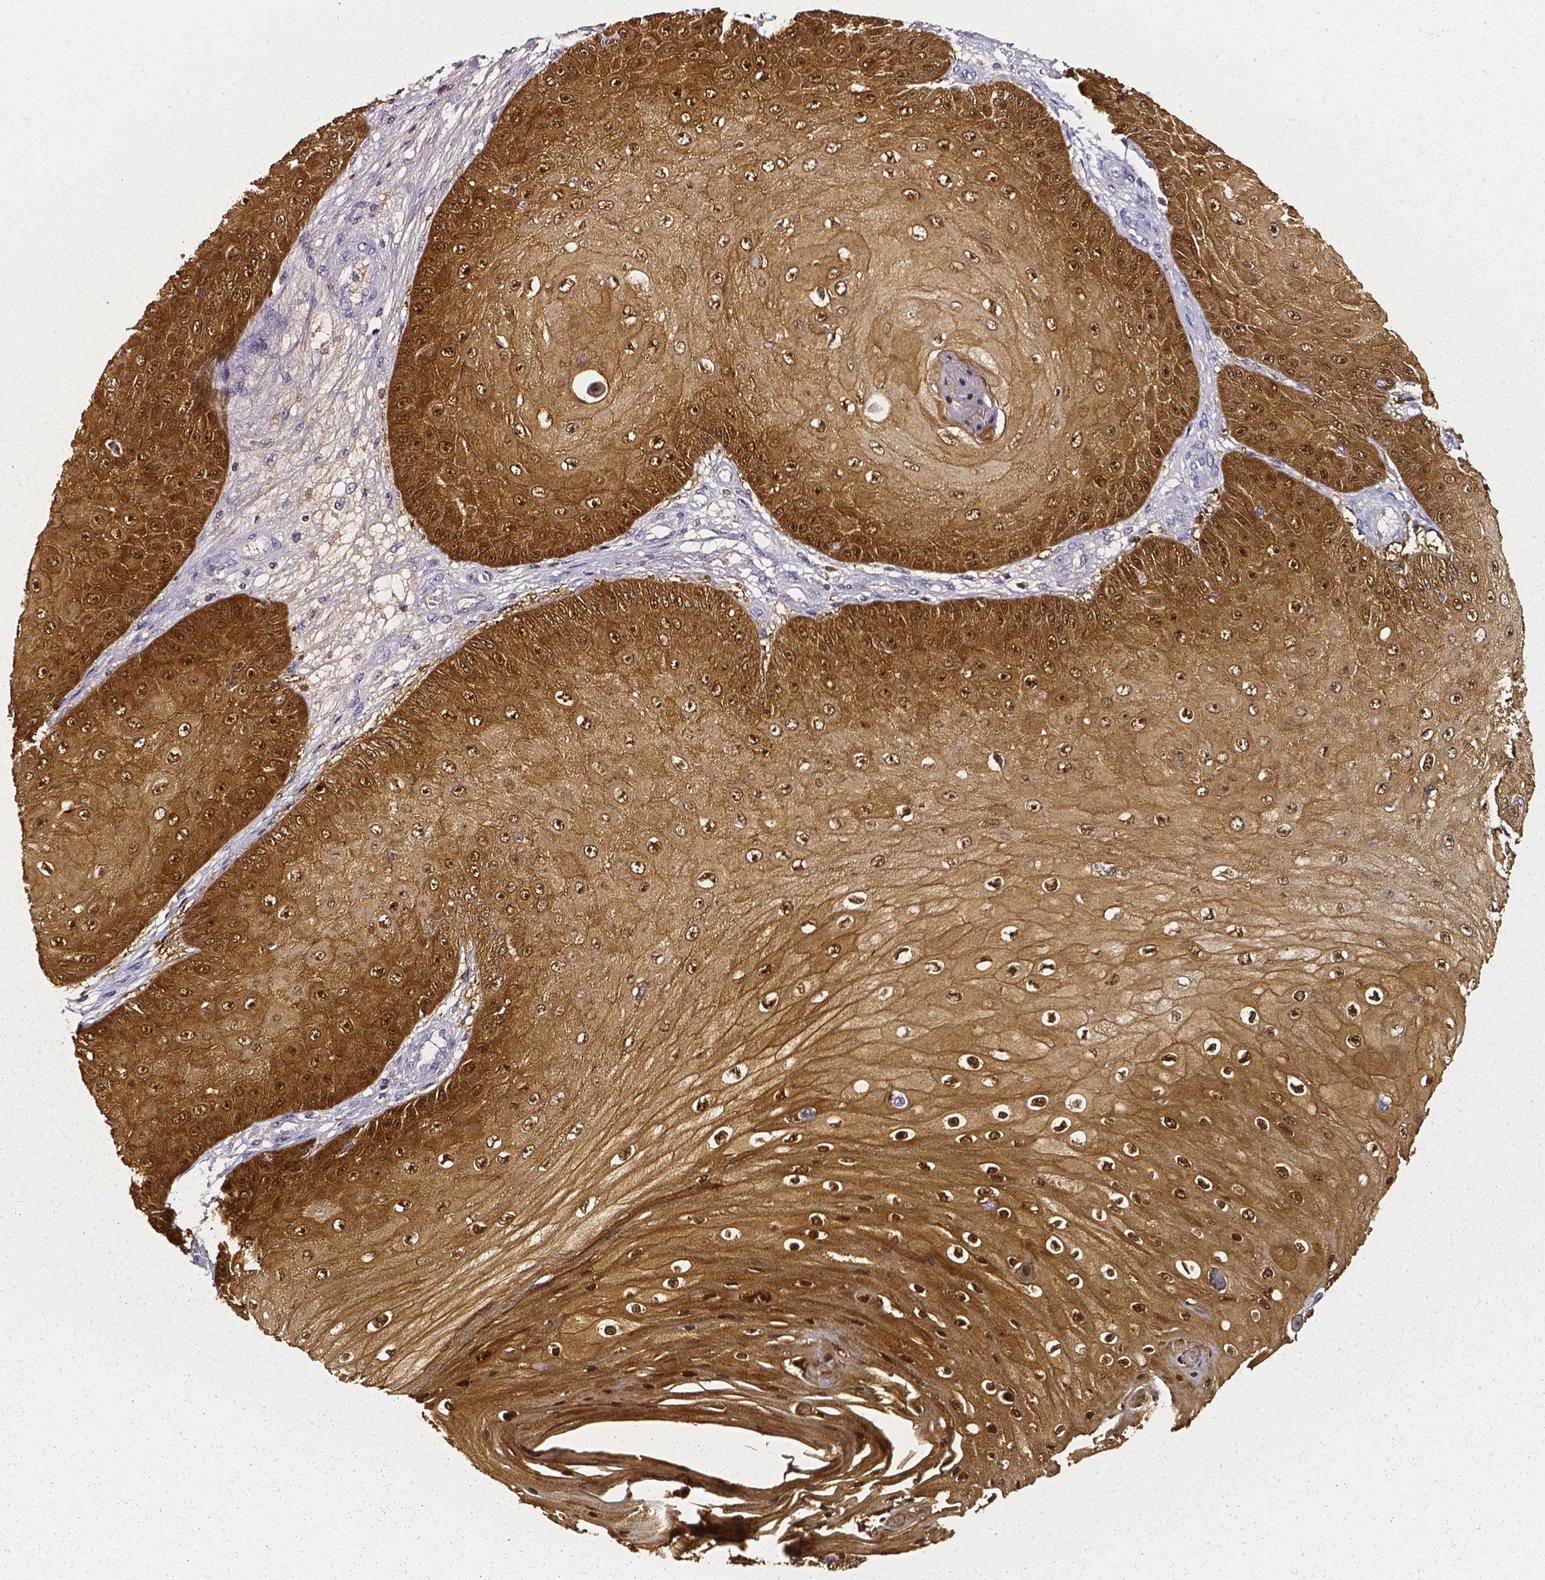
{"staining": {"intensity": "moderate", "quantity": ">75%", "location": "cytoplasmic/membranous,nuclear"}, "tissue": "skin cancer", "cell_type": "Tumor cells", "image_type": "cancer", "snomed": [{"axis": "morphology", "description": "Squamous cell carcinoma, NOS"}, {"axis": "topography", "description": "Skin"}], "caption": "Human squamous cell carcinoma (skin) stained with a brown dye reveals moderate cytoplasmic/membranous and nuclear positive expression in about >75% of tumor cells.", "gene": "AKR1B10", "patient": {"sex": "male", "age": 70}}